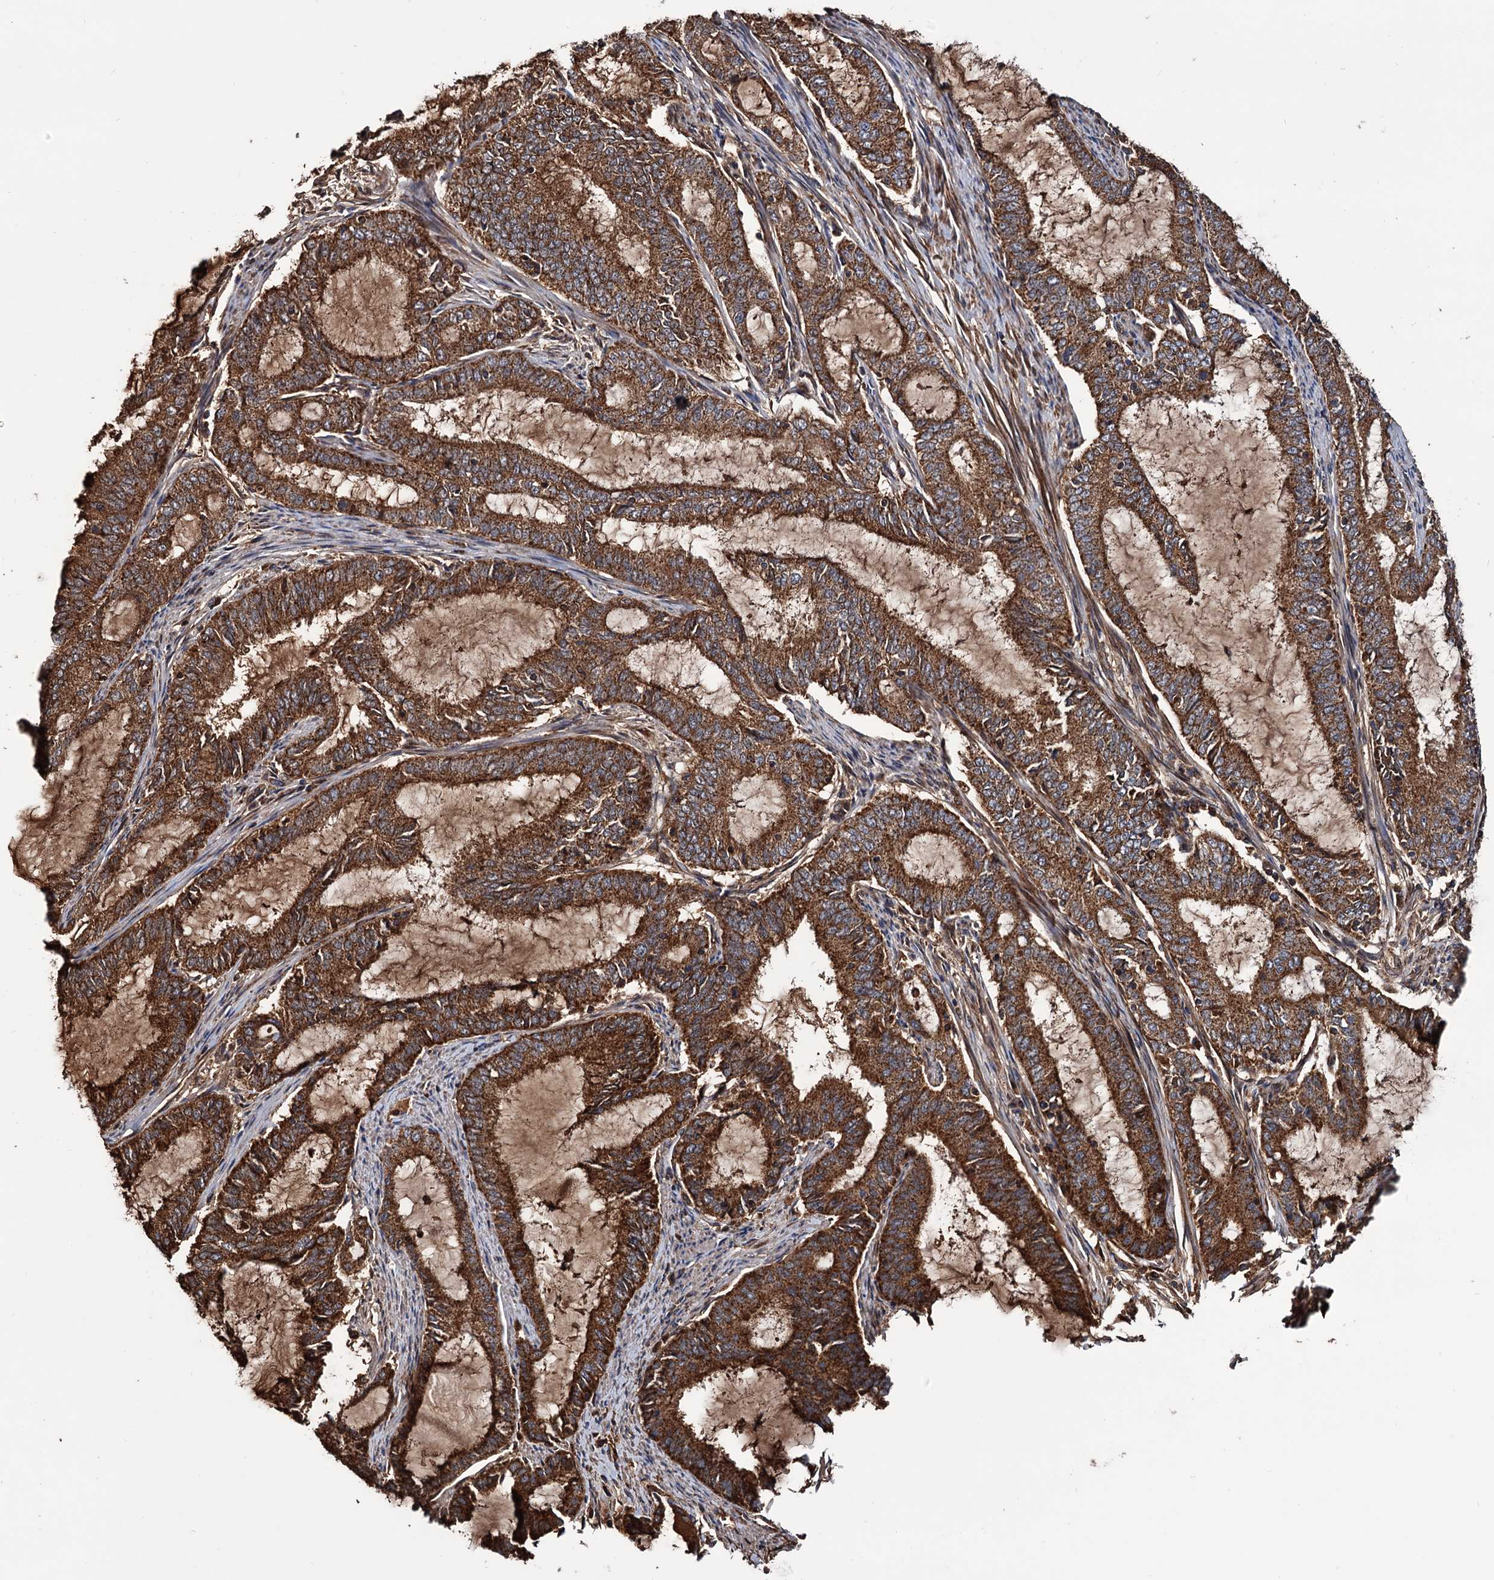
{"staining": {"intensity": "strong", "quantity": ">75%", "location": "cytoplasmic/membranous"}, "tissue": "endometrial cancer", "cell_type": "Tumor cells", "image_type": "cancer", "snomed": [{"axis": "morphology", "description": "Adenocarcinoma, NOS"}, {"axis": "topography", "description": "Endometrium"}], "caption": "Immunohistochemistry (IHC) of endometrial cancer (adenocarcinoma) shows high levels of strong cytoplasmic/membranous positivity in approximately >75% of tumor cells.", "gene": "MRPL42", "patient": {"sex": "female", "age": 51}}